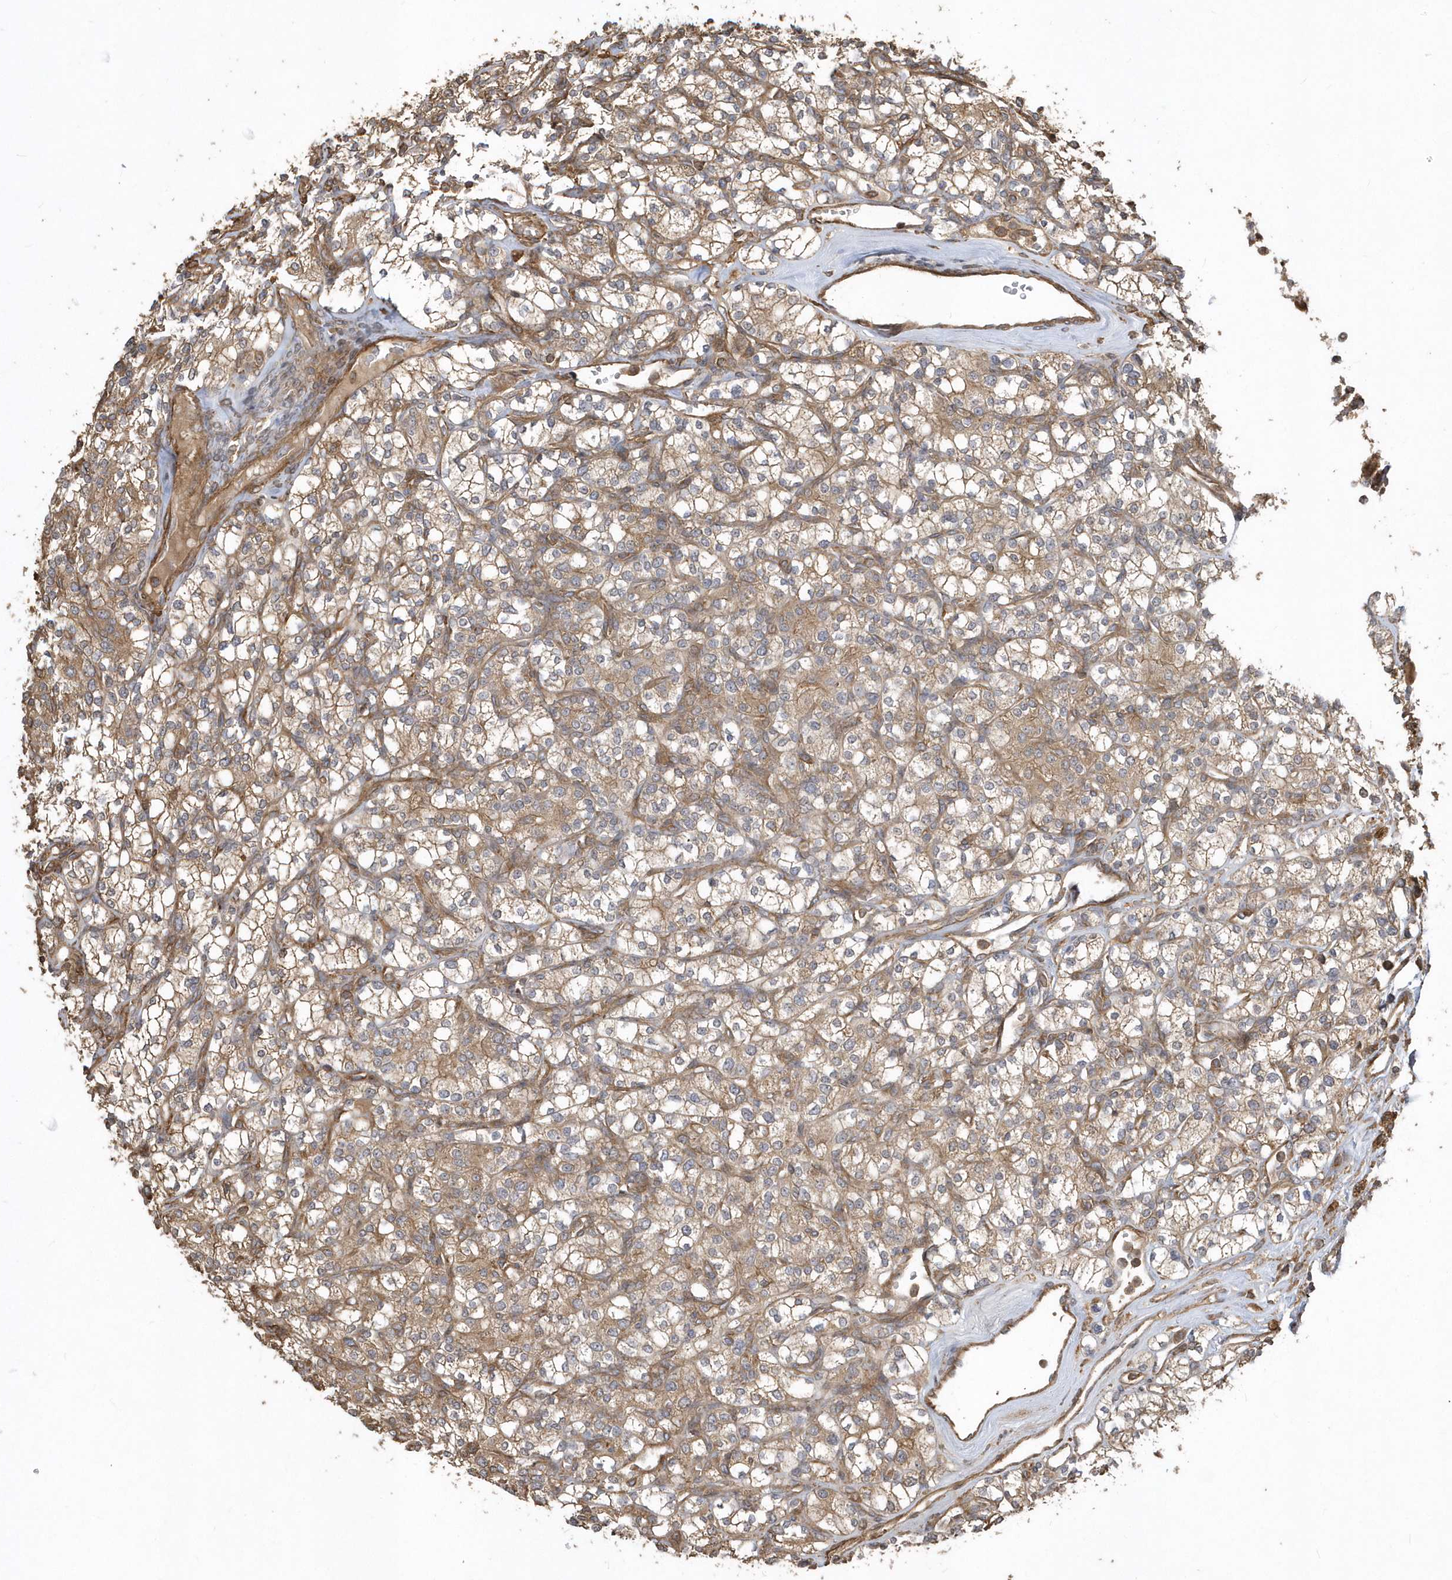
{"staining": {"intensity": "moderate", "quantity": ">75%", "location": "cytoplasmic/membranous"}, "tissue": "renal cancer", "cell_type": "Tumor cells", "image_type": "cancer", "snomed": [{"axis": "morphology", "description": "Adenocarcinoma, NOS"}, {"axis": "topography", "description": "Kidney"}], "caption": "This micrograph displays adenocarcinoma (renal) stained with immunohistochemistry to label a protein in brown. The cytoplasmic/membranous of tumor cells show moderate positivity for the protein. Nuclei are counter-stained blue.", "gene": "SENP8", "patient": {"sex": "male", "age": 77}}